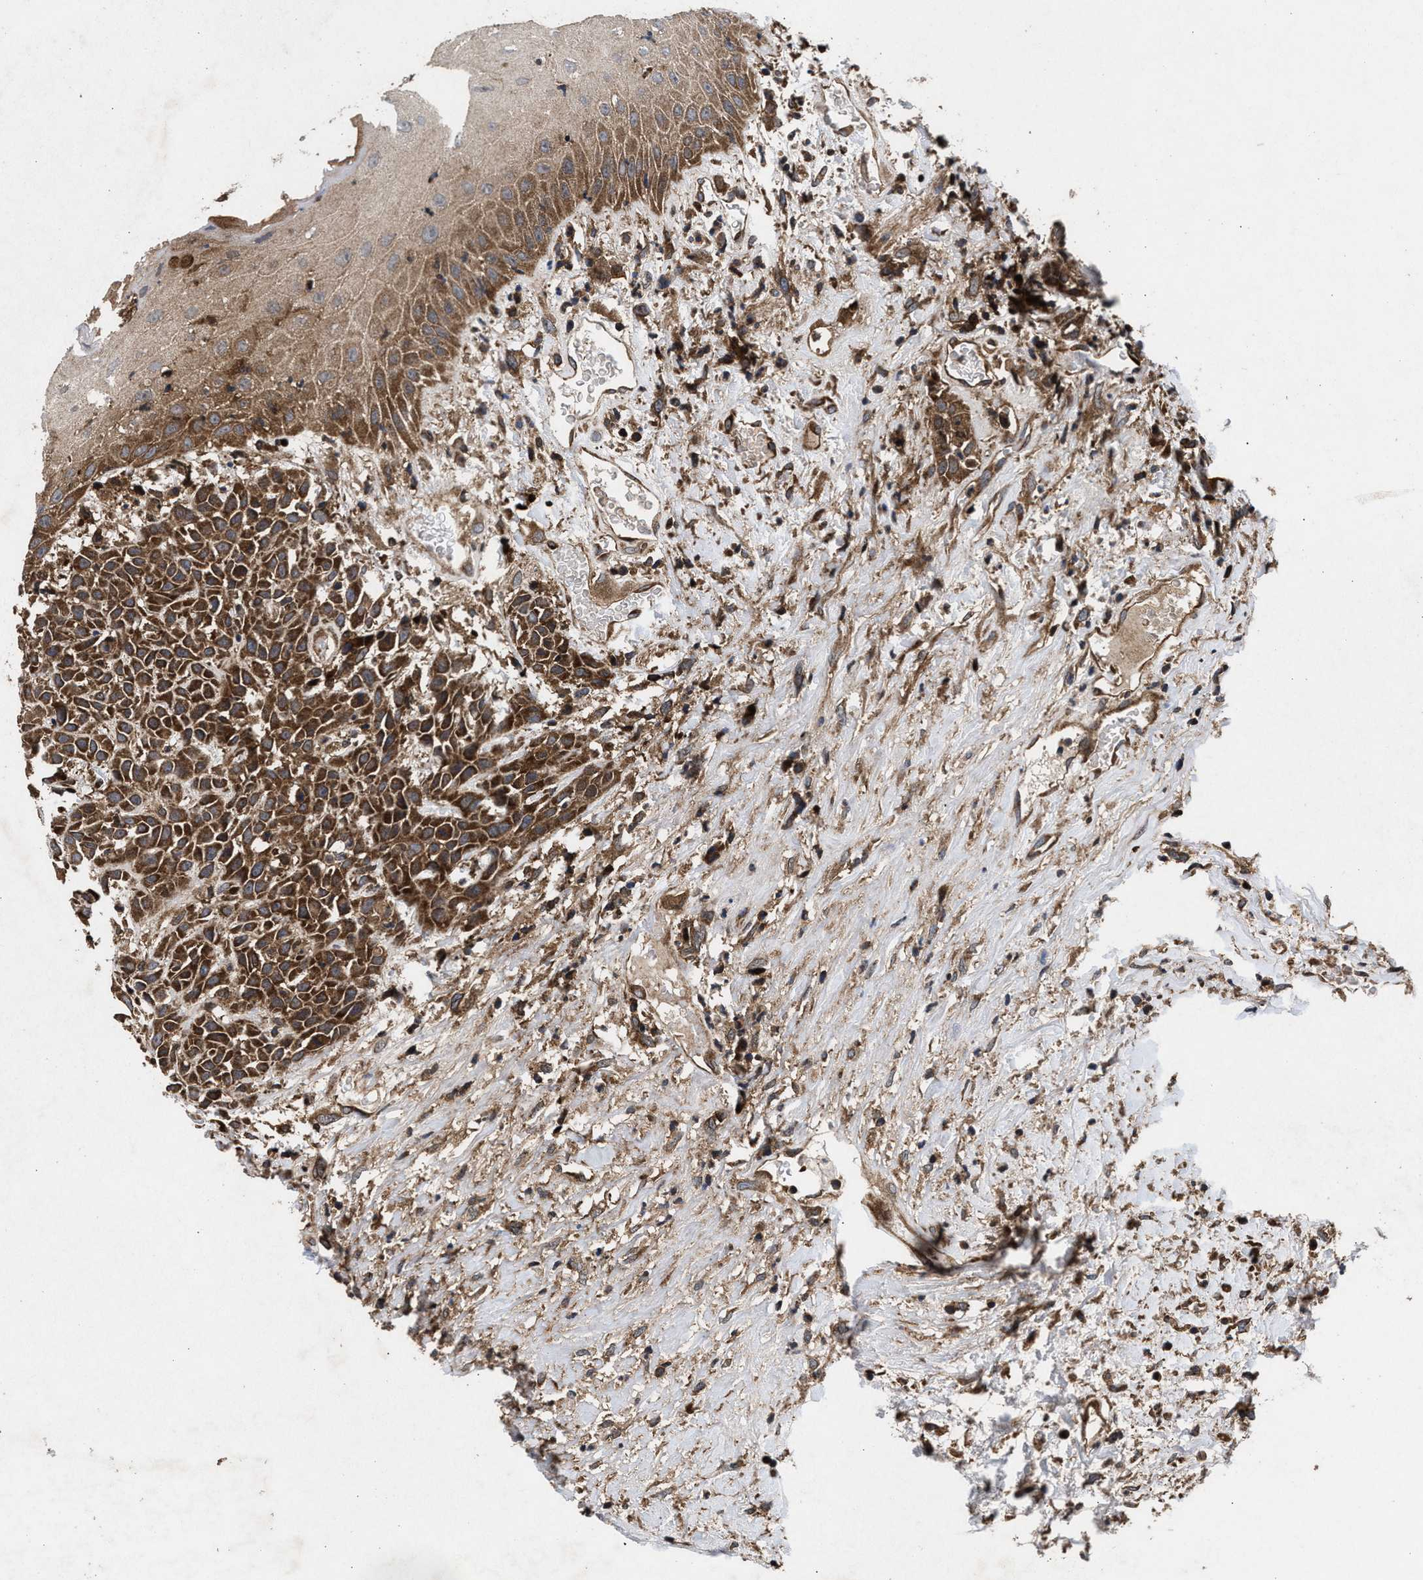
{"staining": {"intensity": "strong", "quantity": ">75%", "location": "cytoplasmic/membranous"}, "tissue": "head and neck cancer", "cell_type": "Tumor cells", "image_type": "cancer", "snomed": [{"axis": "morphology", "description": "Normal tissue, NOS"}, {"axis": "morphology", "description": "Squamous cell carcinoma, NOS"}, {"axis": "topography", "description": "Cartilage tissue"}, {"axis": "topography", "description": "Head-Neck"}], "caption": "This is an image of IHC staining of head and neck cancer (squamous cell carcinoma), which shows strong positivity in the cytoplasmic/membranous of tumor cells.", "gene": "NFKB2", "patient": {"sex": "male", "age": 62}}